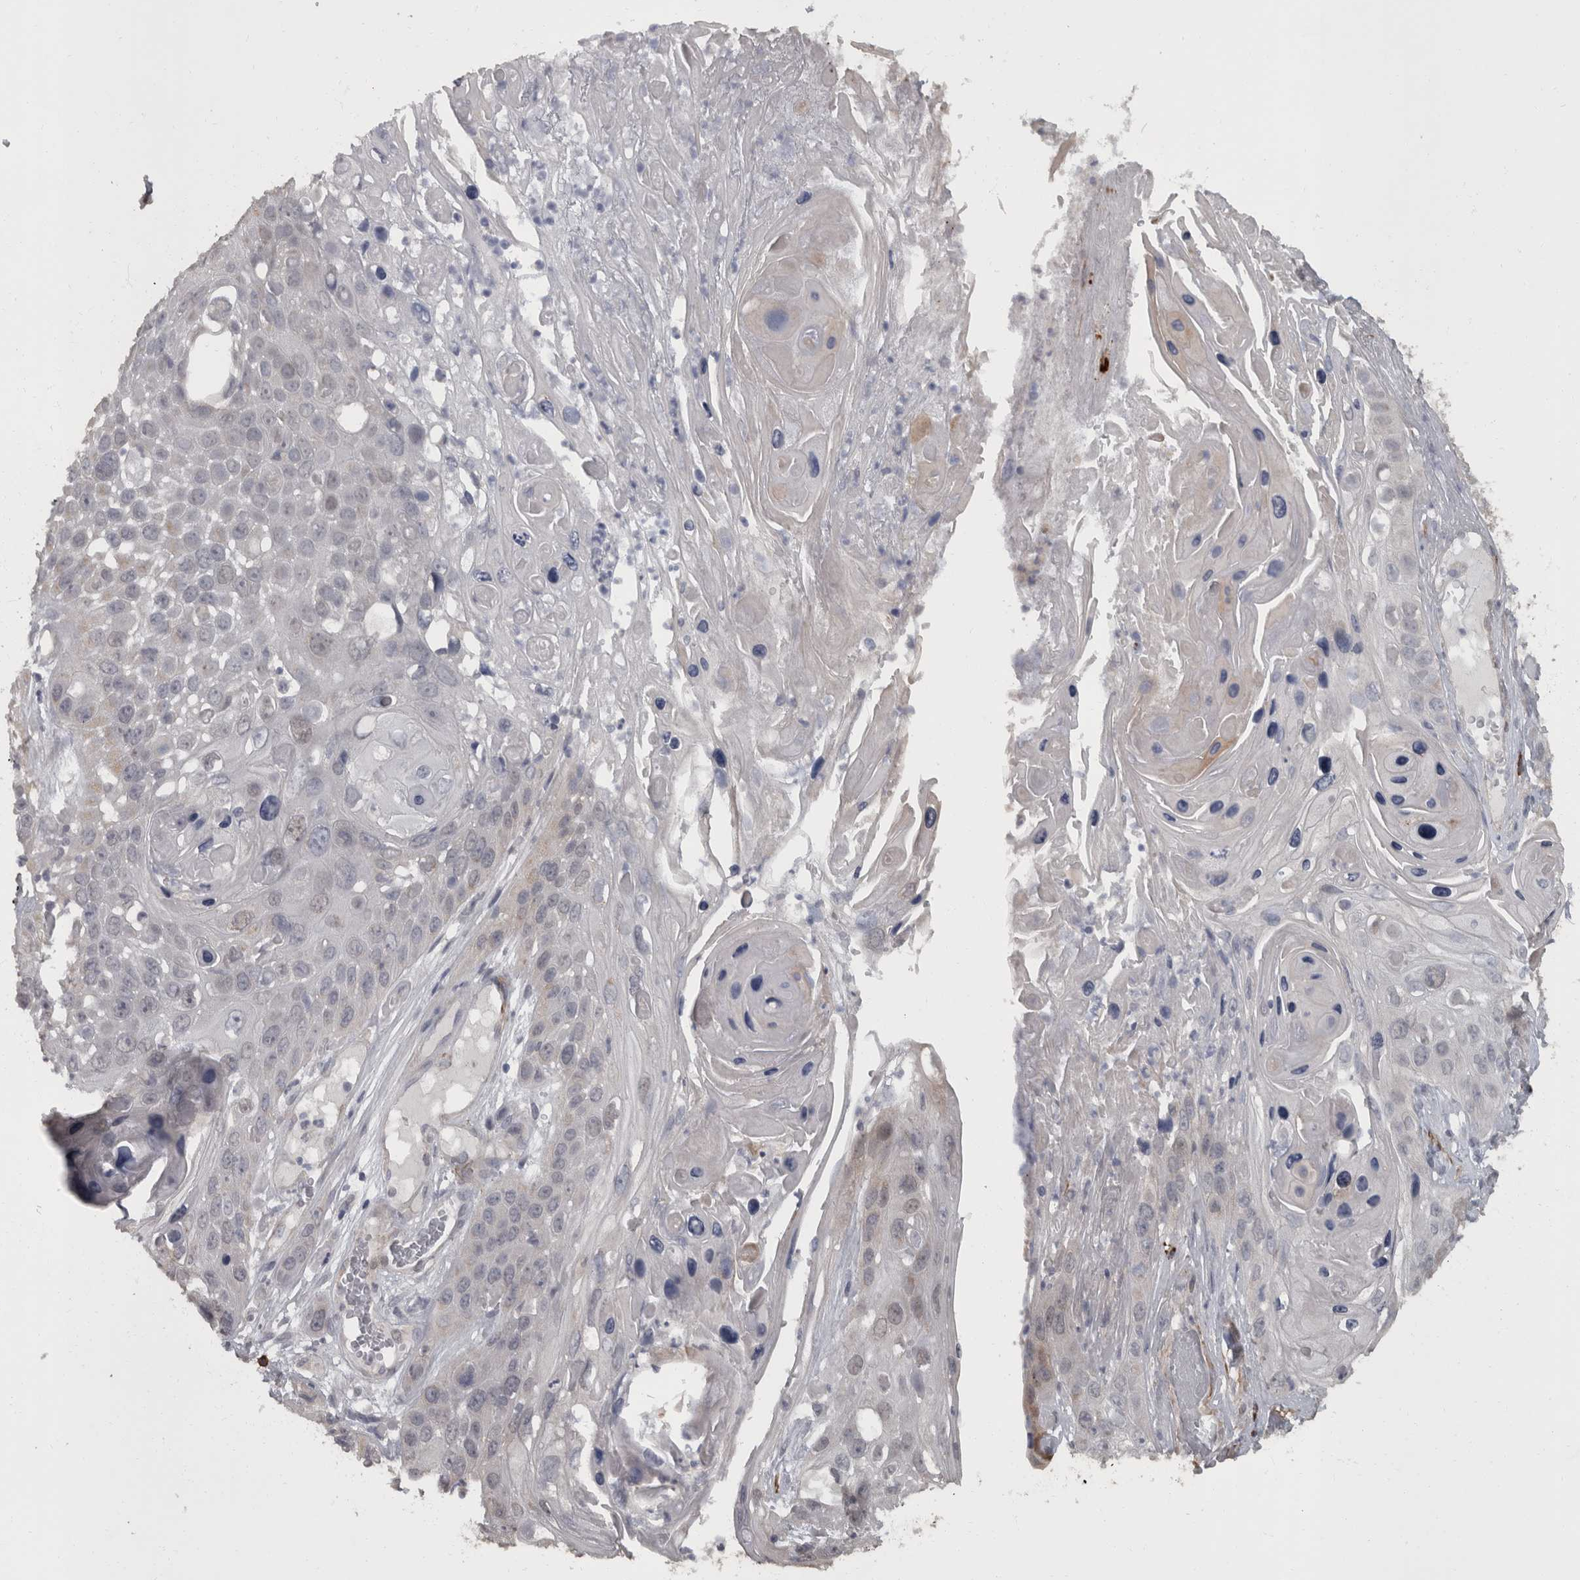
{"staining": {"intensity": "negative", "quantity": "none", "location": "none"}, "tissue": "skin cancer", "cell_type": "Tumor cells", "image_type": "cancer", "snomed": [{"axis": "morphology", "description": "Squamous cell carcinoma, NOS"}, {"axis": "topography", "description": "Skin"}], "caption": "This photomicrograph is of skin squamous cell carcinoma stained with immunohistochemistry to label a protein in brown with the nuclei are counter-stained blue. There is no staining in tumor cells. (DAB (3,3'-diaminobenzidine) IHC, high magnification).", "gene": "MASTL", "patient": {"sex": "male", "age": 55}}